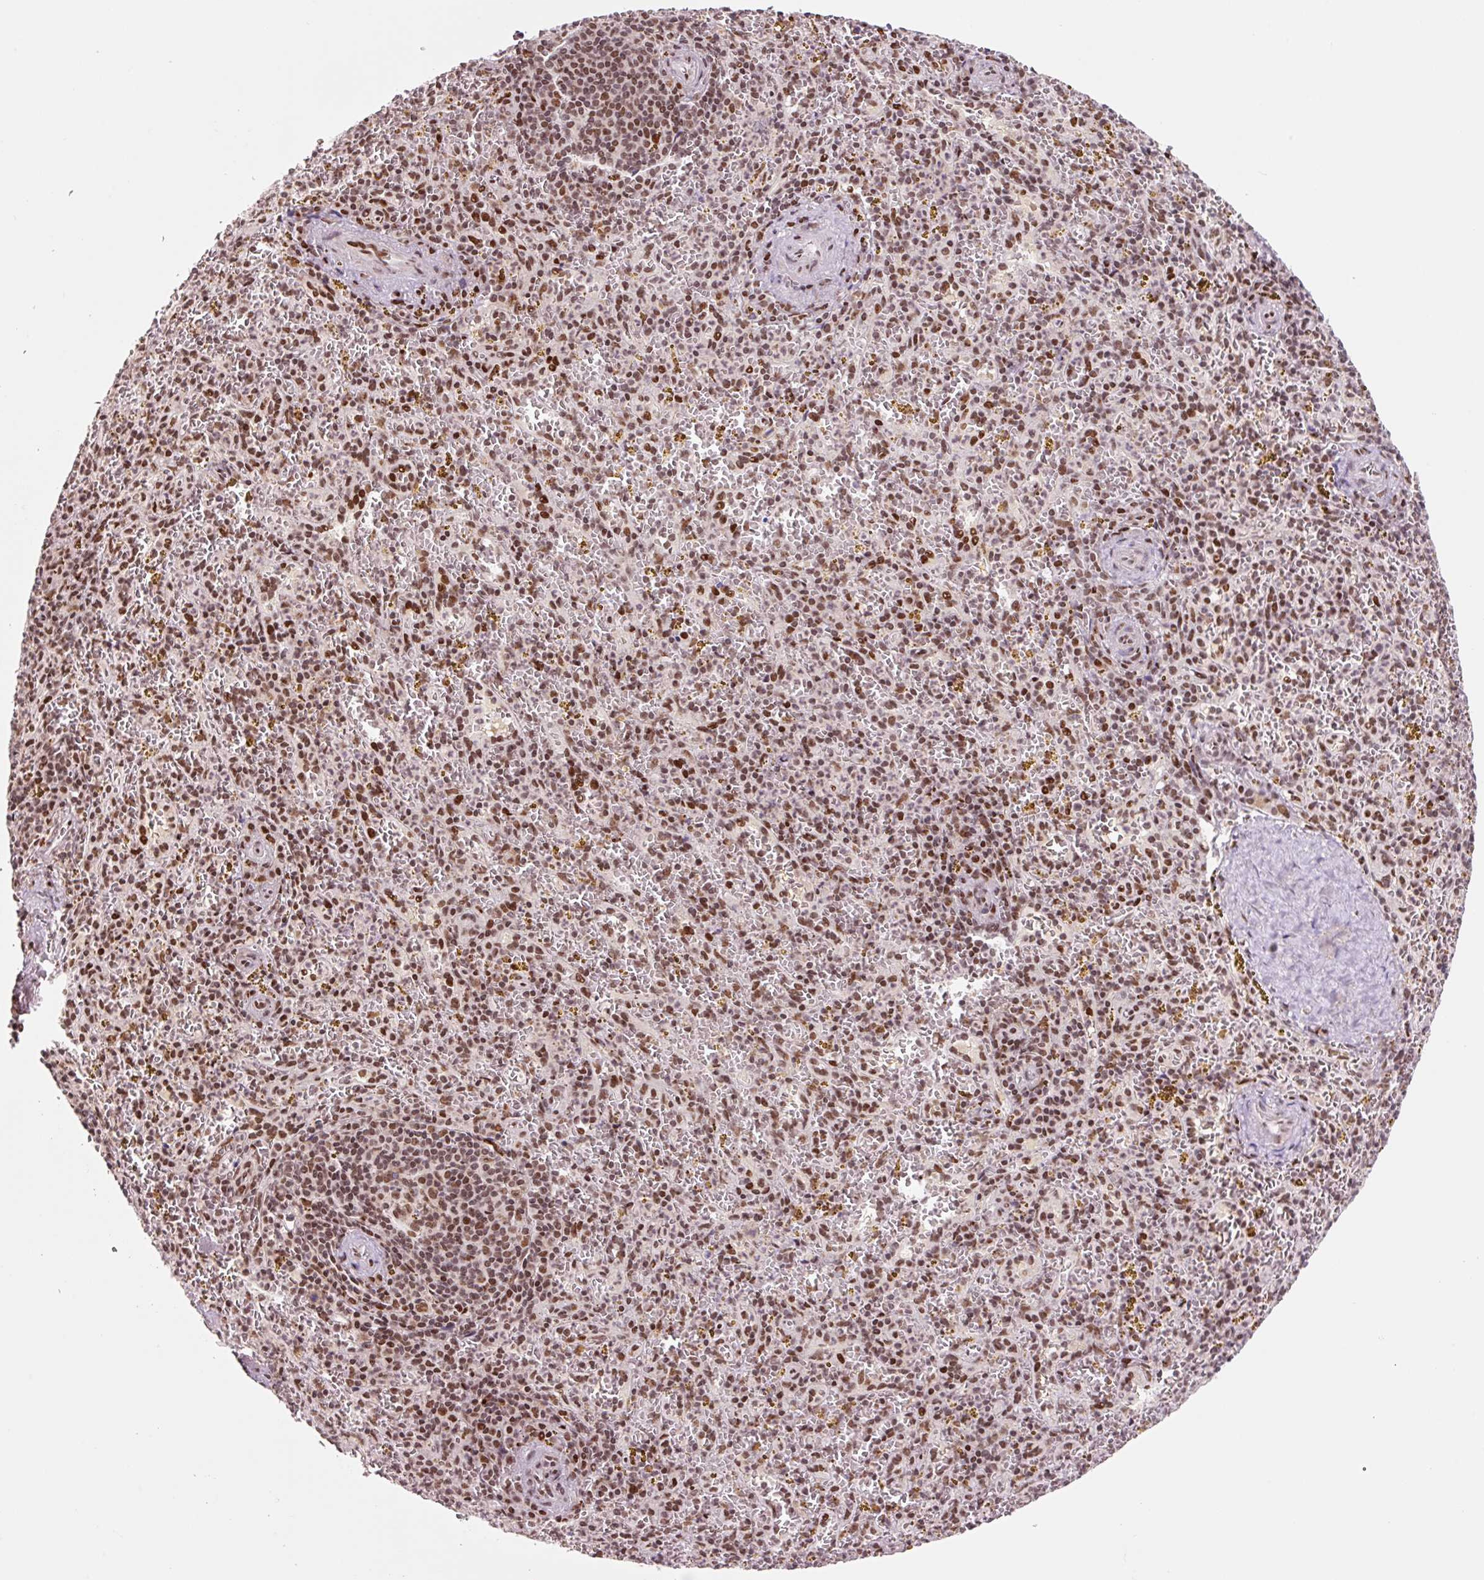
{"staining": {"intensity": "moderate", "quantity": ">75%", "location": "nuclear"}, "tissue": "spleen", "cell_type": "Cells in red pulp", "image_type": "normal", "snomed": [{"axis": "morphology", "description": "Normal tissue, NOS"}, {"axis": "topography", "description": "Spleen"}], "caption": "Brown immunohistochemical staining in normal human spleen displays moderate nuclear positivity in approximately >75% of cells in red pulp. (DAB (3,3'-diaminobenzidine) IHC, brown staining for protein, blue staining for nuclei).", "gene": "CCNL2", "patient": {"sex": "male", "age": 57}}